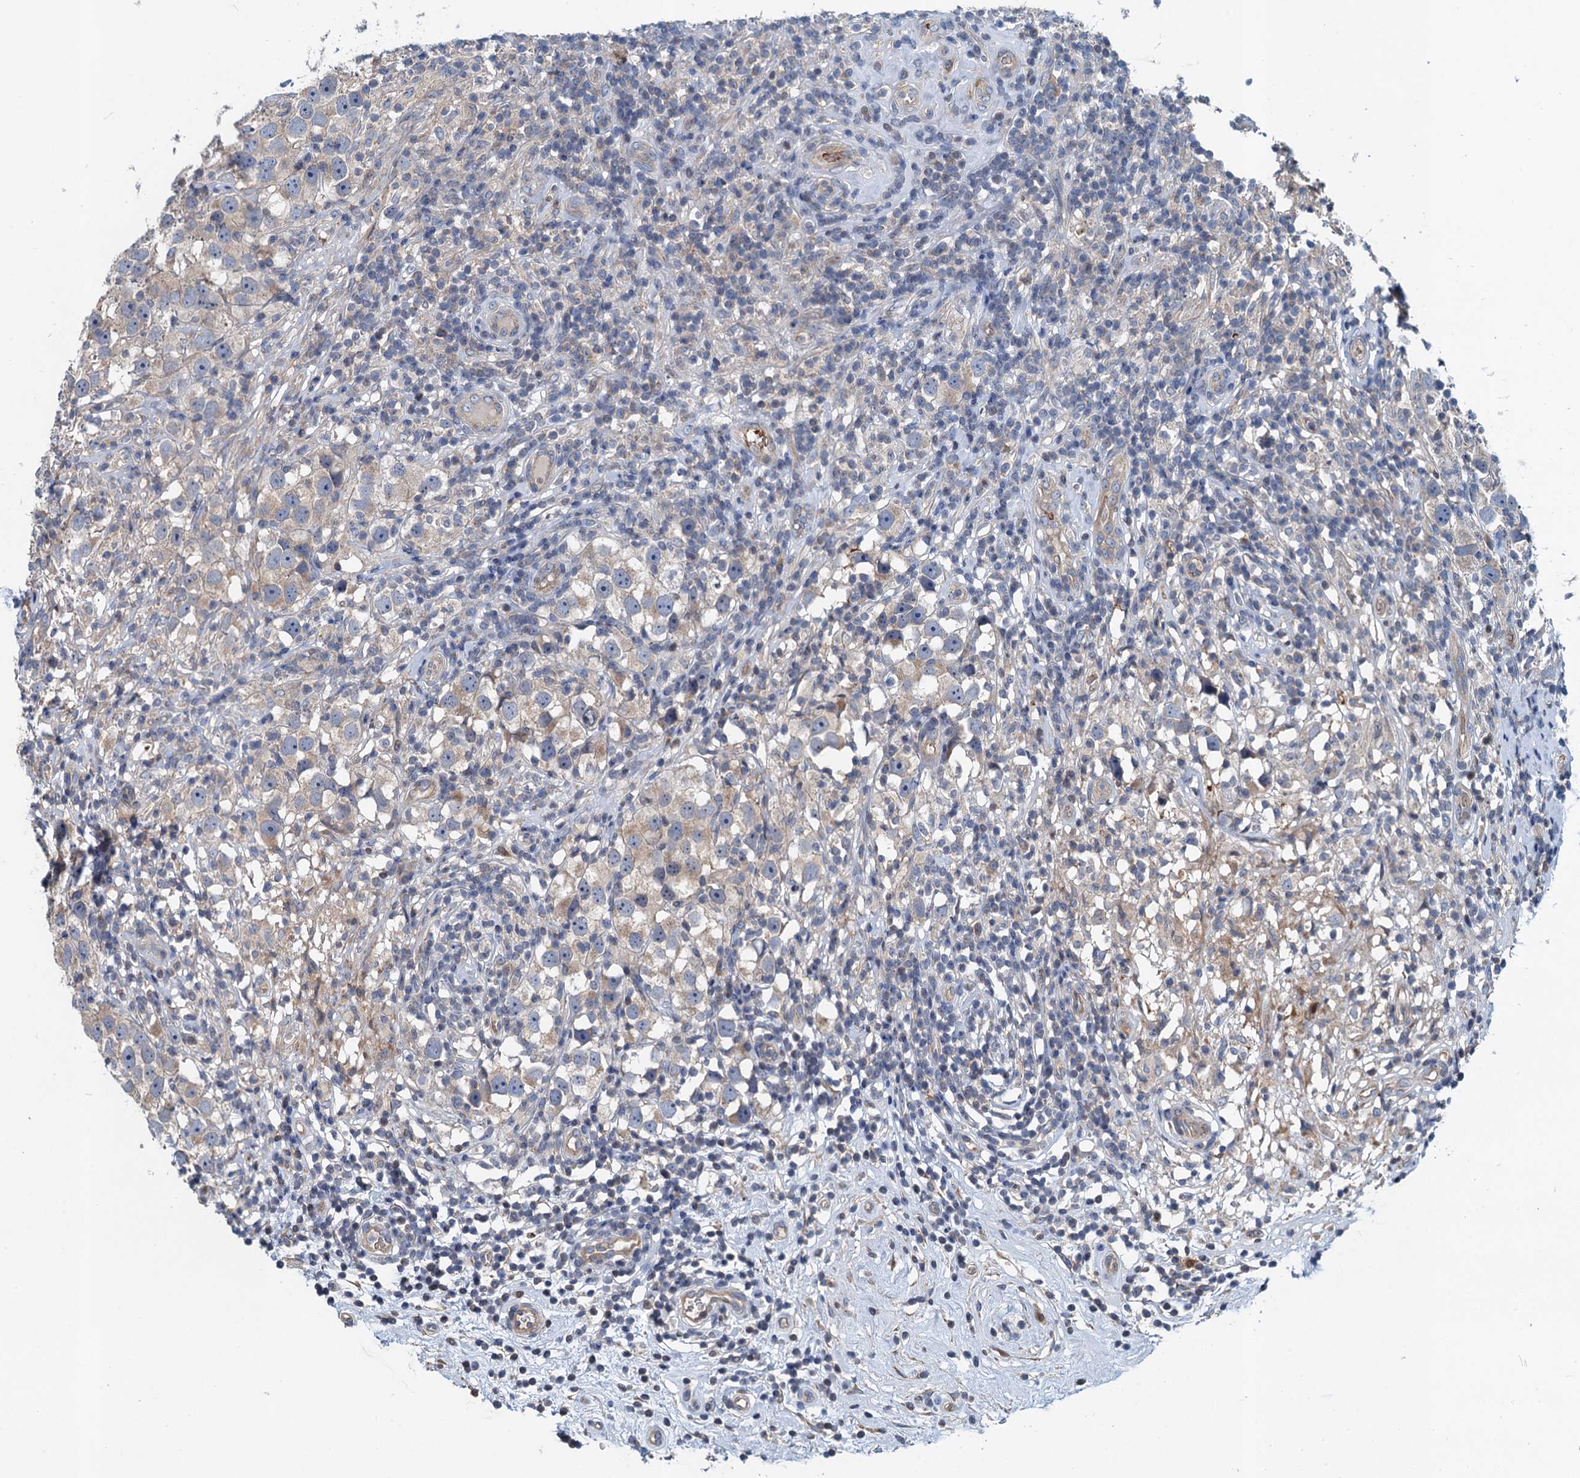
{"staining": {"intensity": "weak", "quantity": "<25%", "location": "cytoplasmic/membranous"}, "tissue": "testis cancer", "cell_type": "Tumor cells", "image_type": "cancer", "snomed": [{"axis": "morphology", "description": "Seminoma, NOS"}, {"axis": "topography", "description": "Testis"}], "caption": "The micrograph shows no staining of tumor cells in testis cancer (seminoma).", "gene": "NBEA", "patient": {"sex": "male", "age": 49}}